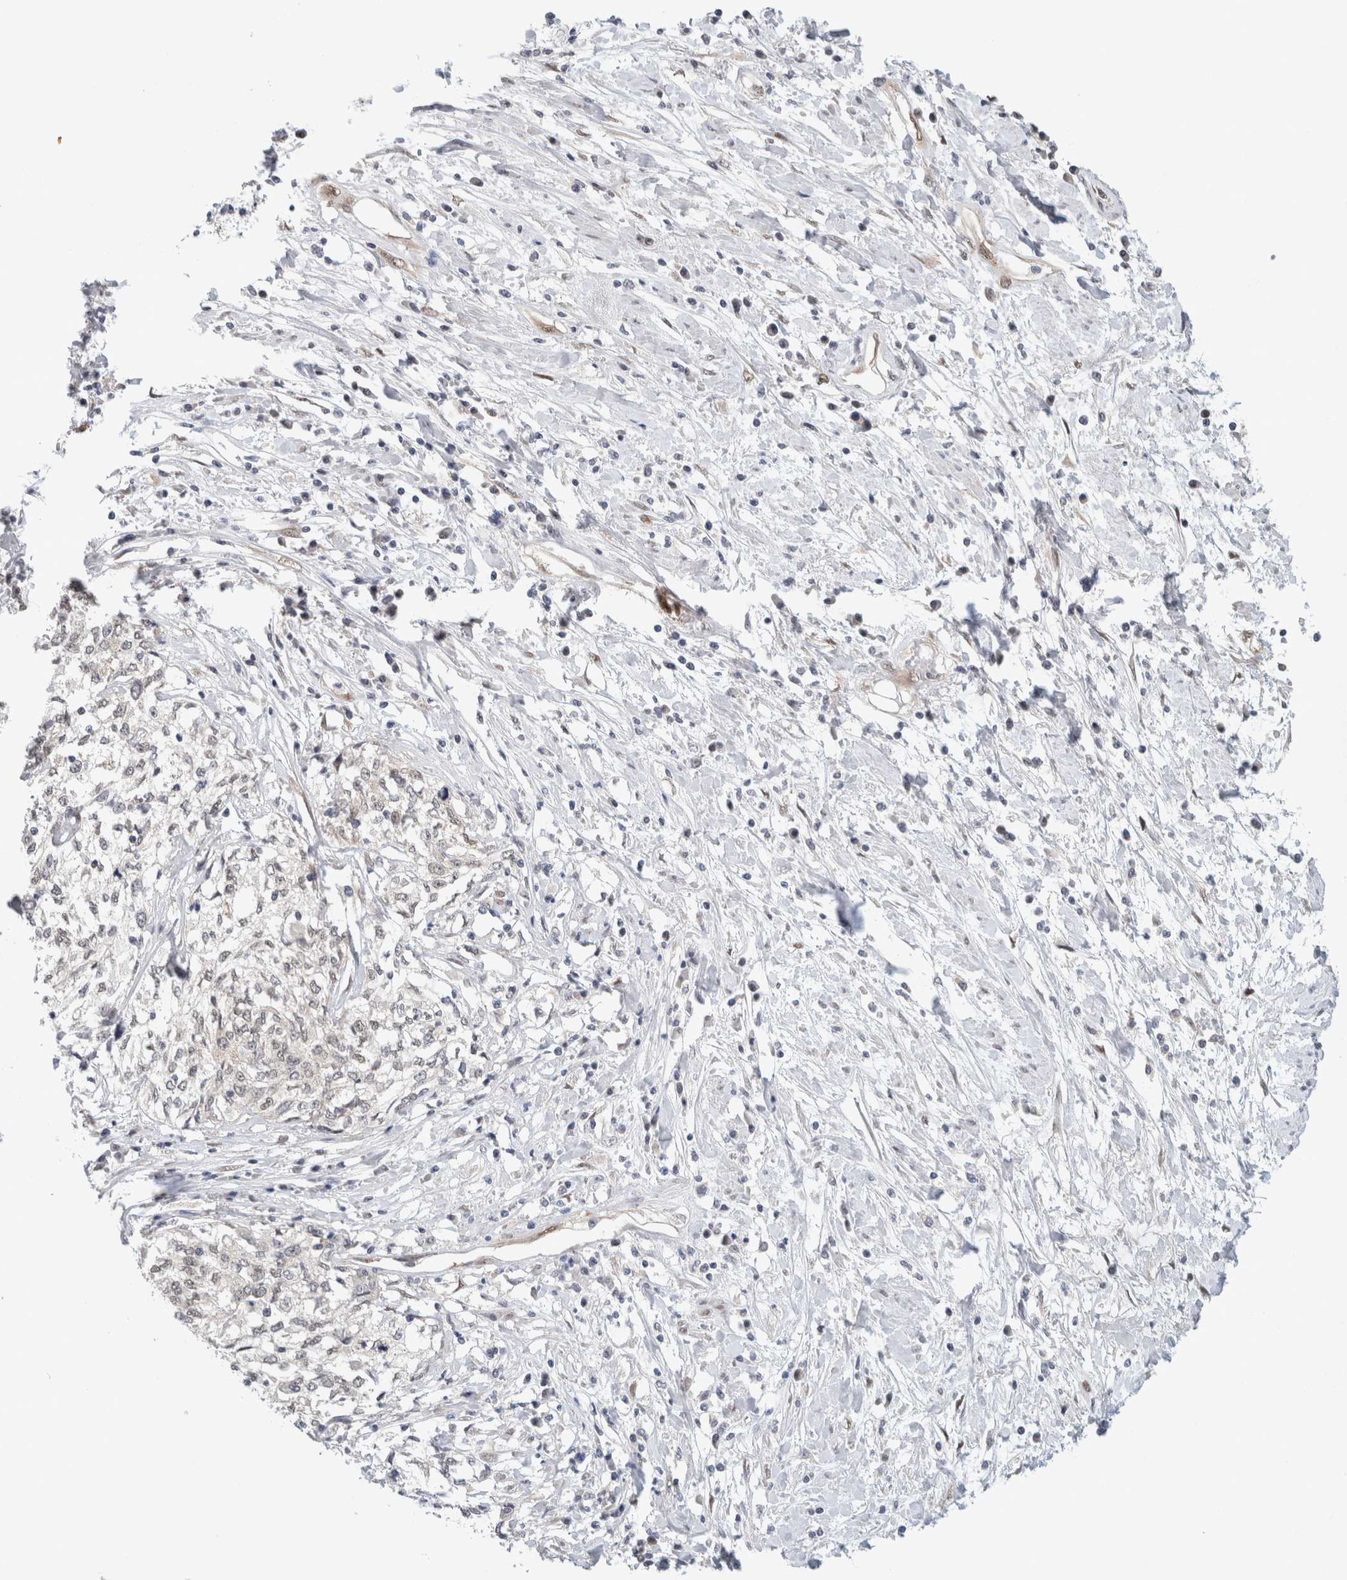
{"staining": {"intensity": "negative", "quantity": "none", "location": "none"}, "tissue": "cervical cancer", "cell_type": "Tumor cells", "image_type": "cancer", "snomed": [{"axis": "morphology", "description": "Squamous cell carcinoma, NOS"}, {"axis": "topography", "description": "Cervix"}], "caption": "An immunohistochemistry (IHC) image of cervical cancer (squamous cell carcinoma) is shown. There is no staining in tumor cells of cervical cancer (squamous cell carcinoma).", "gene": "EIF4G3", "patient": {"sex": "female", "age": 57}}